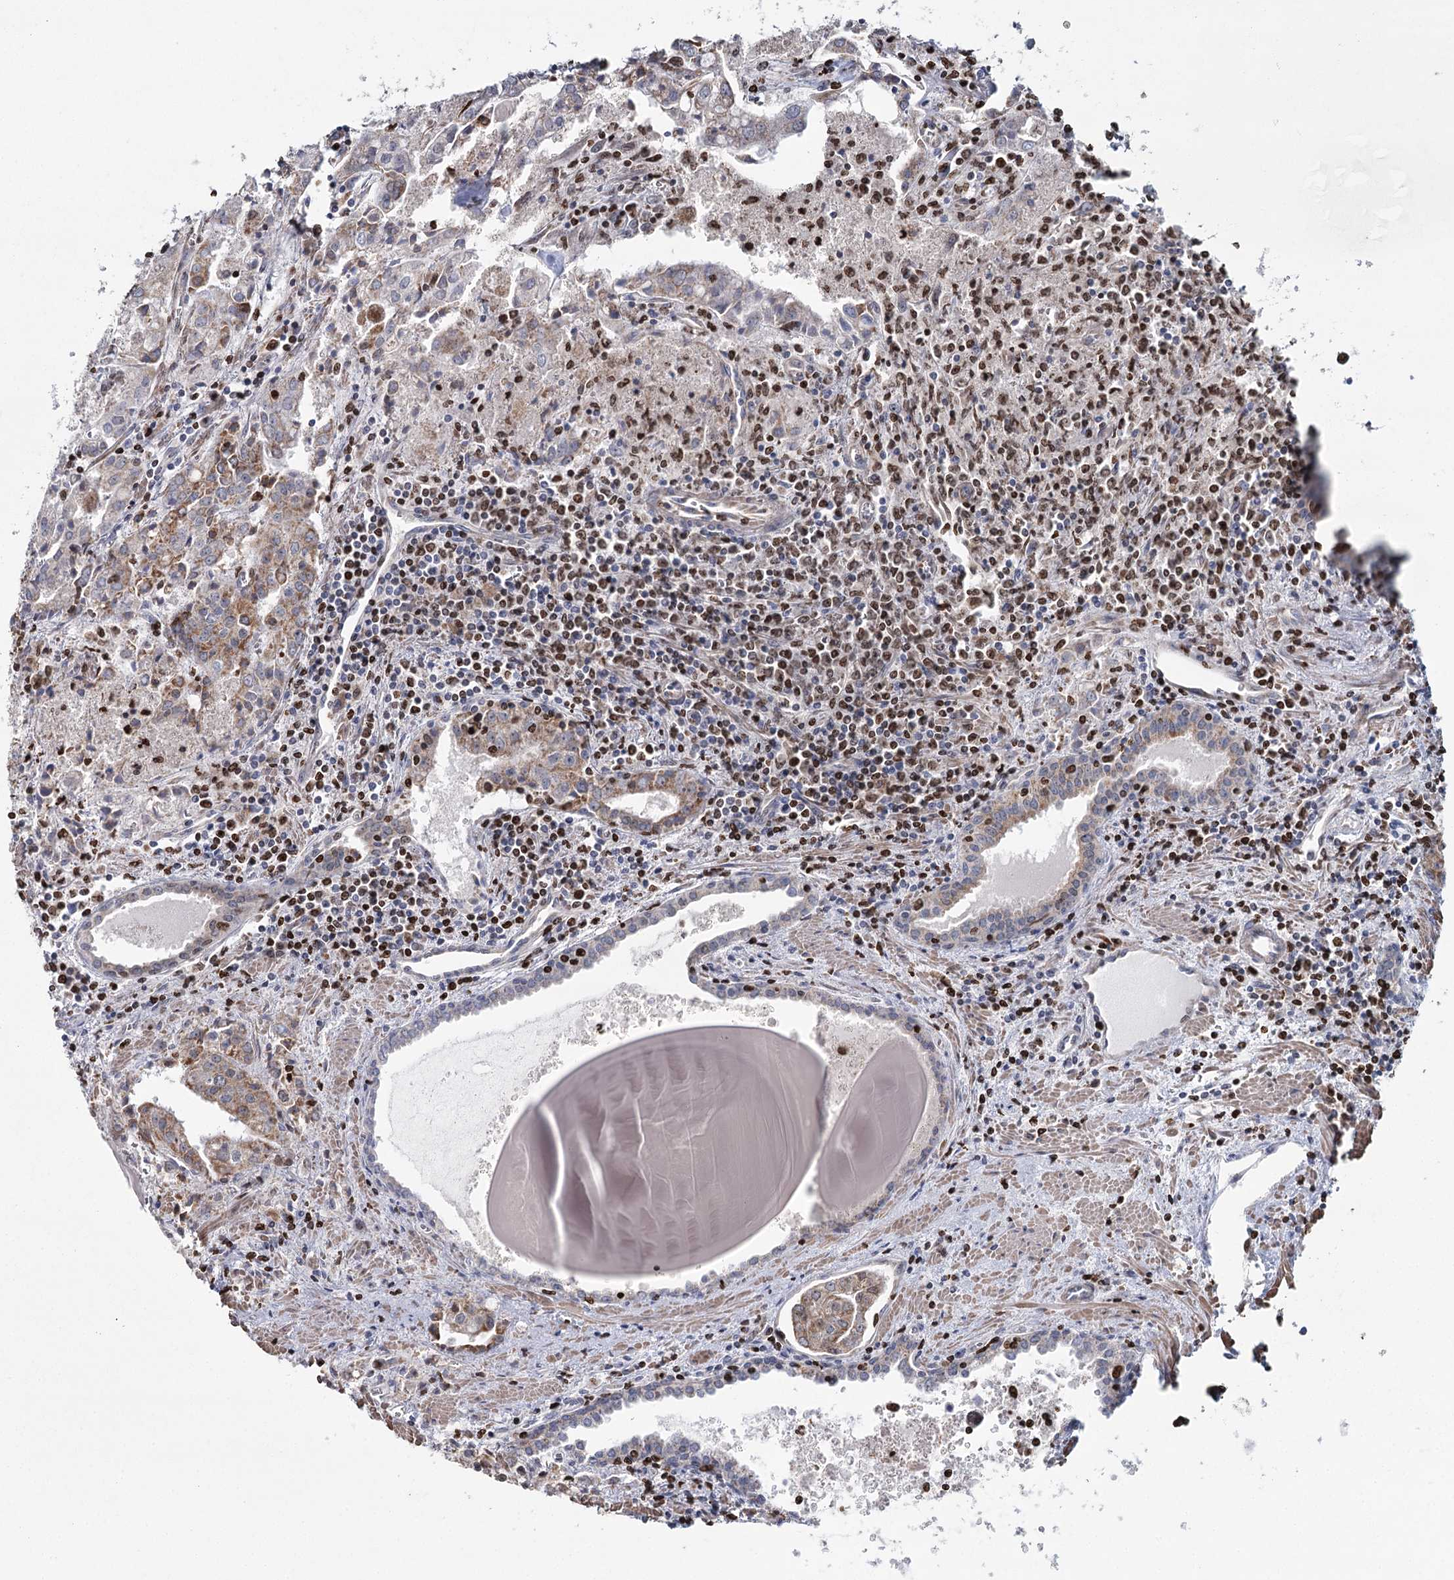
{"staining": {"intensity": "moderate", "quantity": ">75%", "location": "cytoplasmic/membranous"}, "tissue": "prostate cancer", "cell_type": "Tumor cells", "image_type": "cancer", "snomed": [{"axis": "morphology", "description": "Adenocarcinoma, High grade"}, {"axis": "topography", "description": "Prostate"}], "caption": "Moderate cytoplasmic/membranous protein positivity is appreciated in approximately >75% of tumor cells in high-grade adenocarcinoma (prostate).", "gene": "PDHX", "patient": {"sex": "male", "age": 68}}